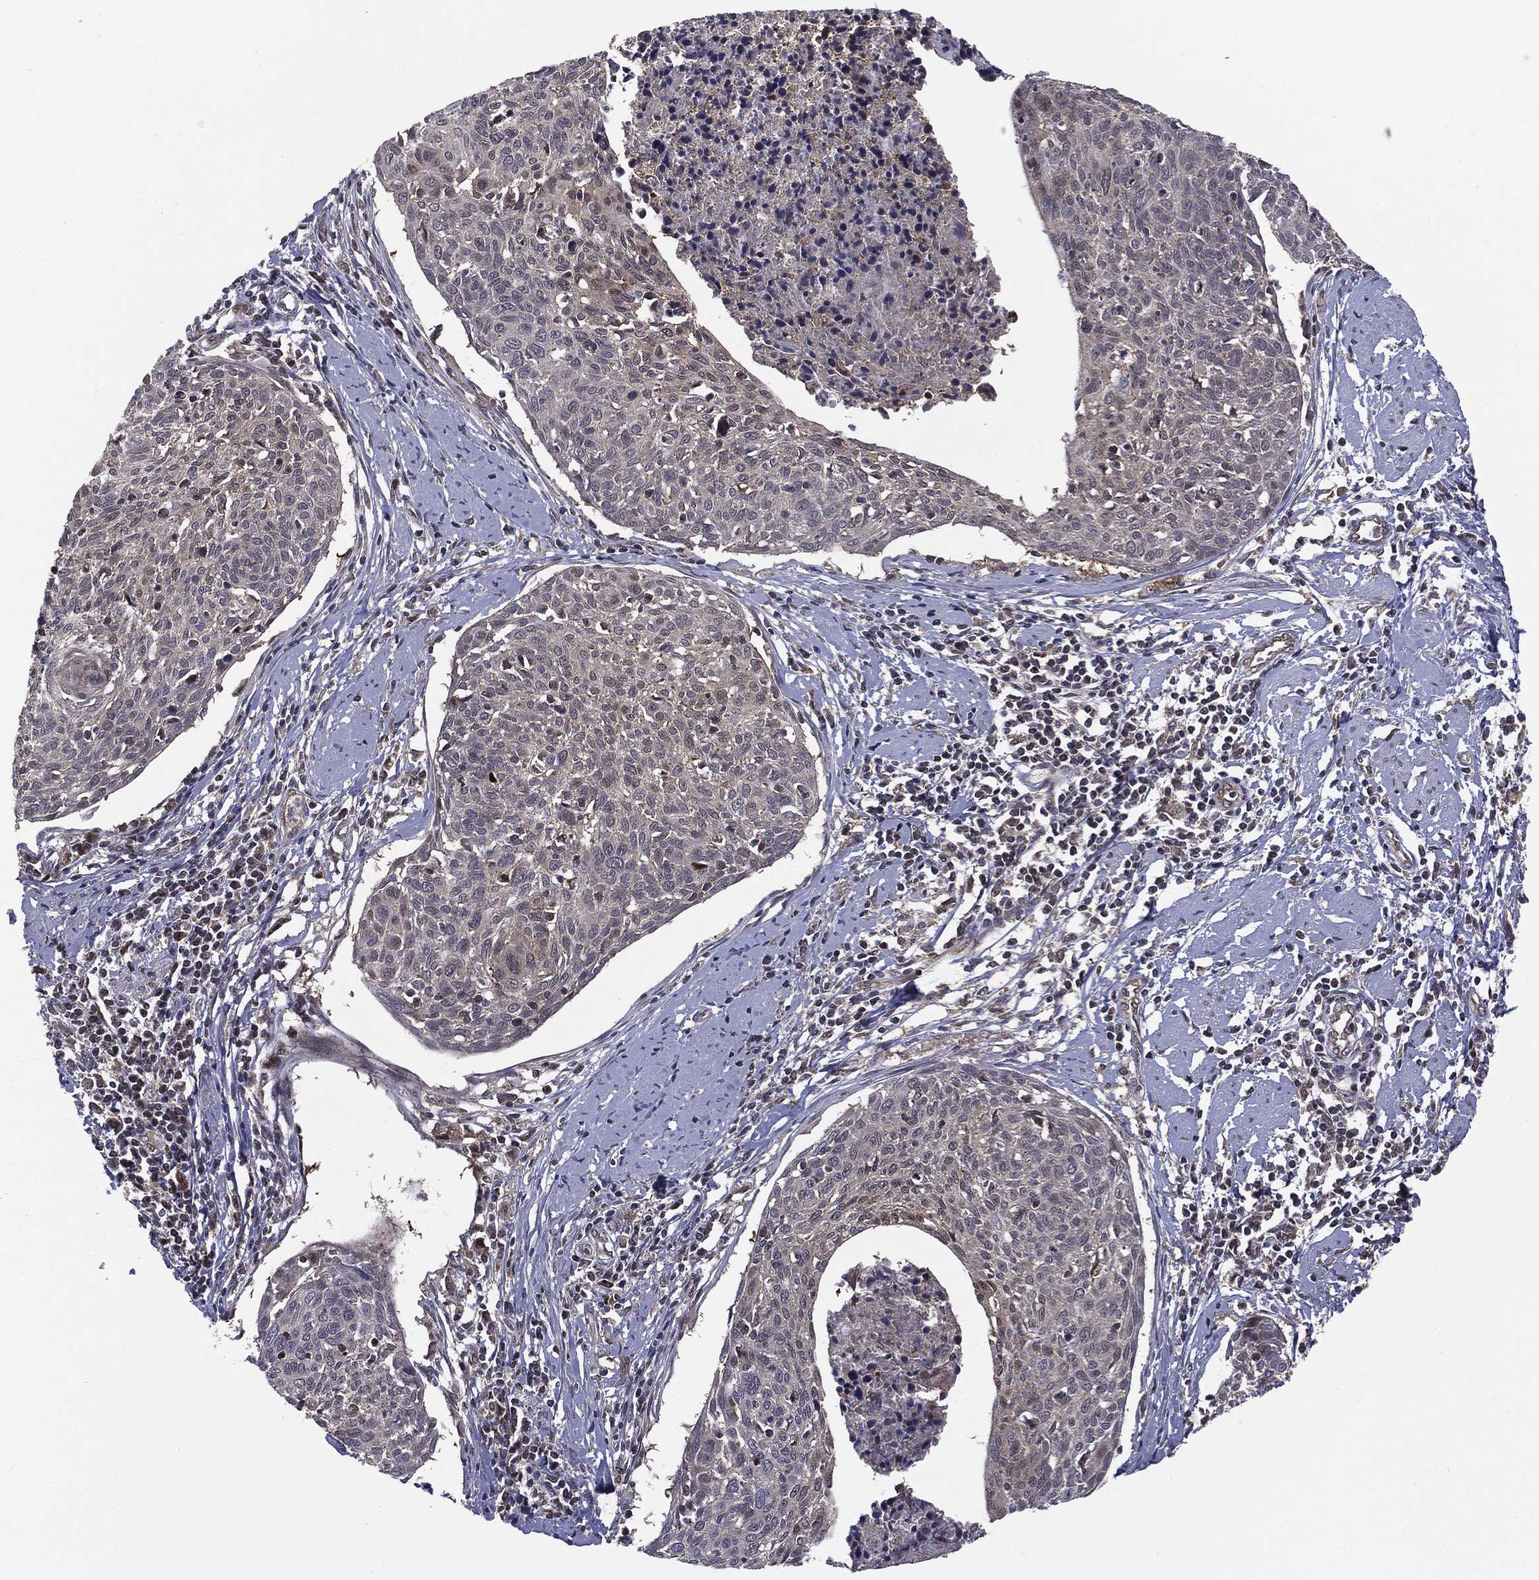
{"staining": {"intensity": "negative", "quantity": "none", "location": "none"}, "tissue": "cervical cancer", "cell_type": "Tumor cells", "image_type": "cancer", "snomed": [{"axis": "morphology", "description": "Squamous cell carcinoma, NOS"}, {"axis": "topography", "description": "Cervix"}], "caption": "High power microscopy micrograph of an immunohistochemistry photomicrograph of cervical cancer, revealing no significant staining in tumor cells.", "gene": "PTPA", "patient": {"sex": "female", "age": 49}}